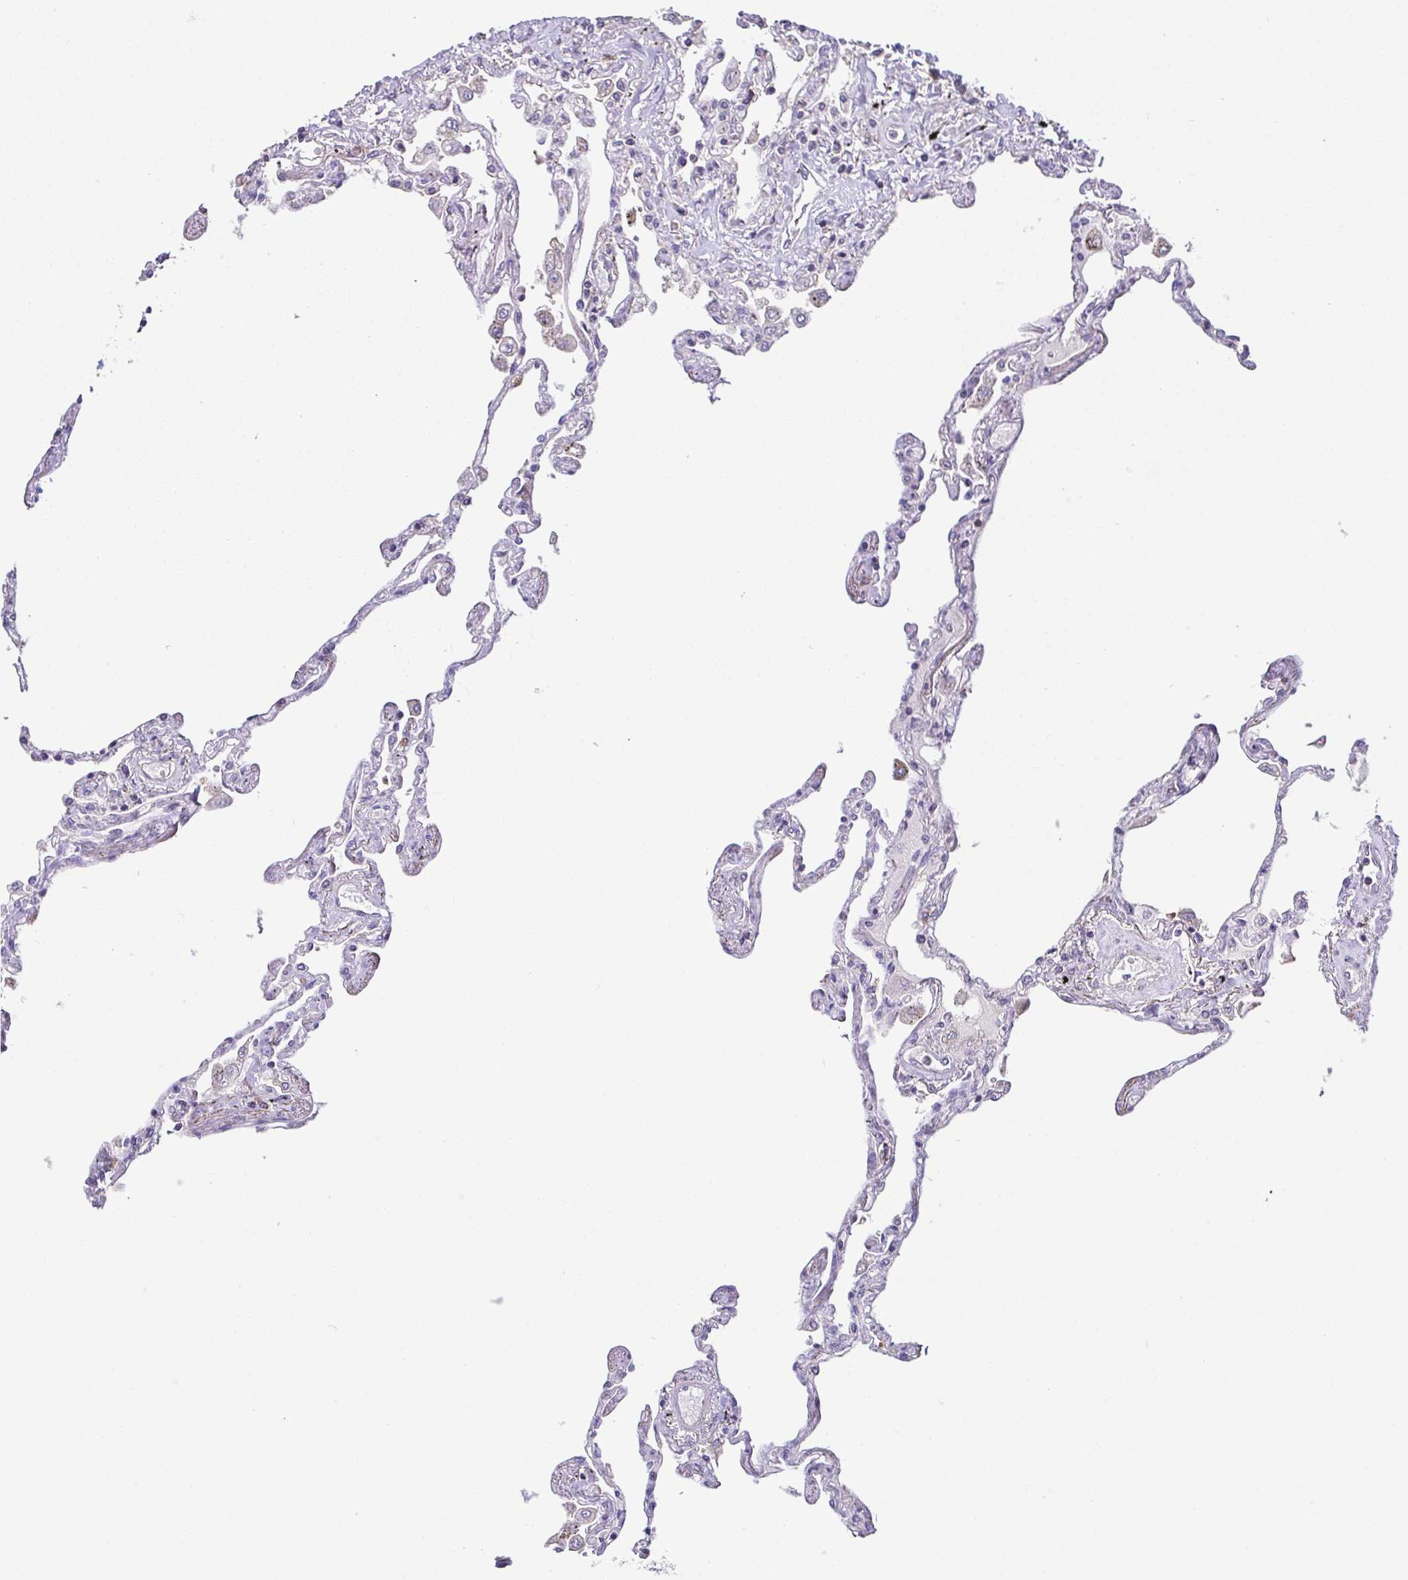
{"staining": {"intensity": "negative", "quantity": "none", "location": "none"}, "tissue": "lung", "cell_type": "Alveolar cells", "image_type": "normal", "snomed": [{"axis": "morphology", "description": "Normal tissue, NOS"}, {"axis": "morphology", "description": "Adenocarcinoma, NOS"}, {"axis": "topography", "description": "Cartilage tissue"}, {"axis": "topography", "description": "Lung"}], "caption": "This is an IHC histopathology image of benign human lung. There is no staining in alveolar cells.", "gene": "ACTRT2", "patient": {"sex": "female", "age": 67}}